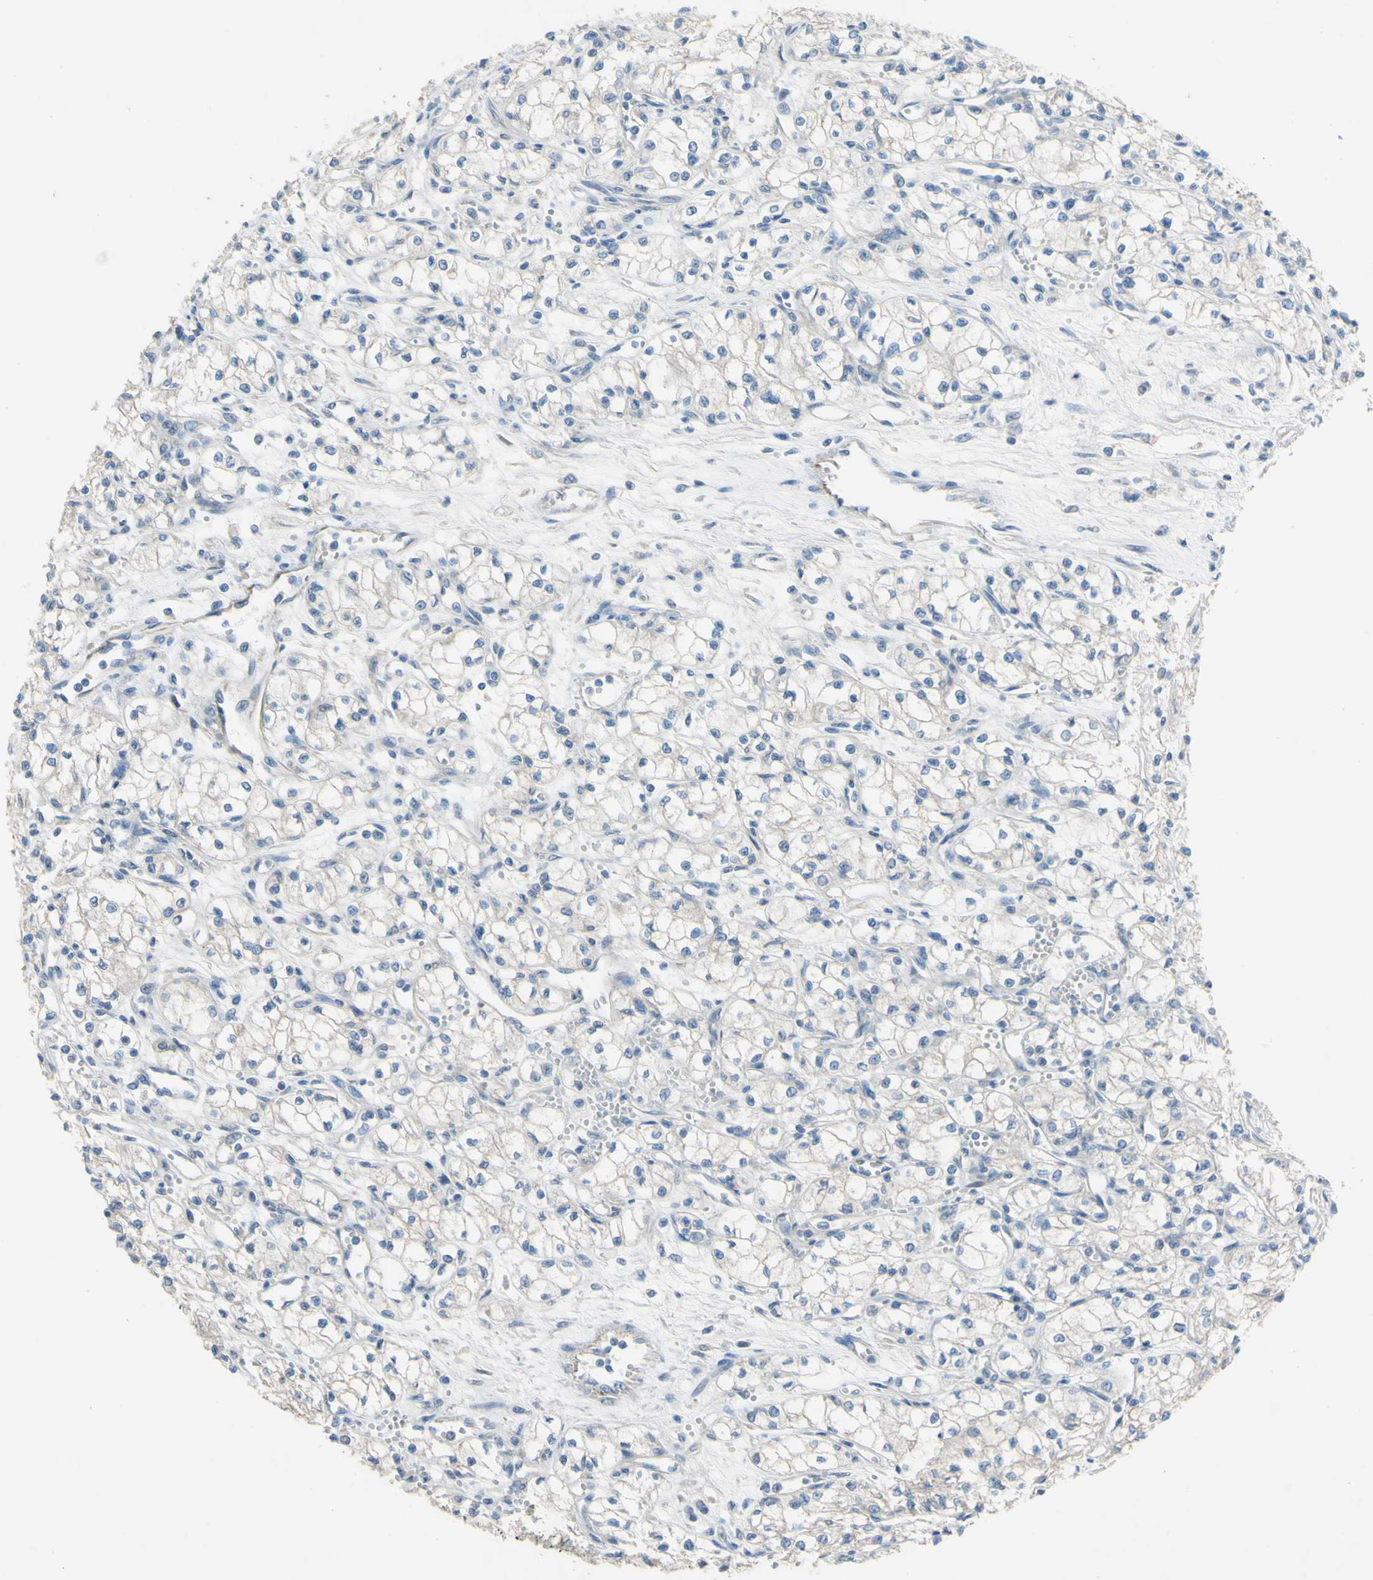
{"staining": {"intensity": "negative", "quantity": "none", "location": "none"}, "tissue": "renal cancer", "cell_type": "Tumor cells", "image_type": "cancer", "snomed": [{"axis": "morphology", "description": "Normal tissue, NOS"}, {"axis": "morphology", "description": "Adenocarcinoma, NOS"}, {"axis": "topography", "description": "Kidney"}], "caption": "Human renal adenocarcinoma stained for a protein using immunohistochemistry exhibits no positivity in tumor cells.", "gene": "CDCP1", "patient": {"sex": "male", "age": 59}}